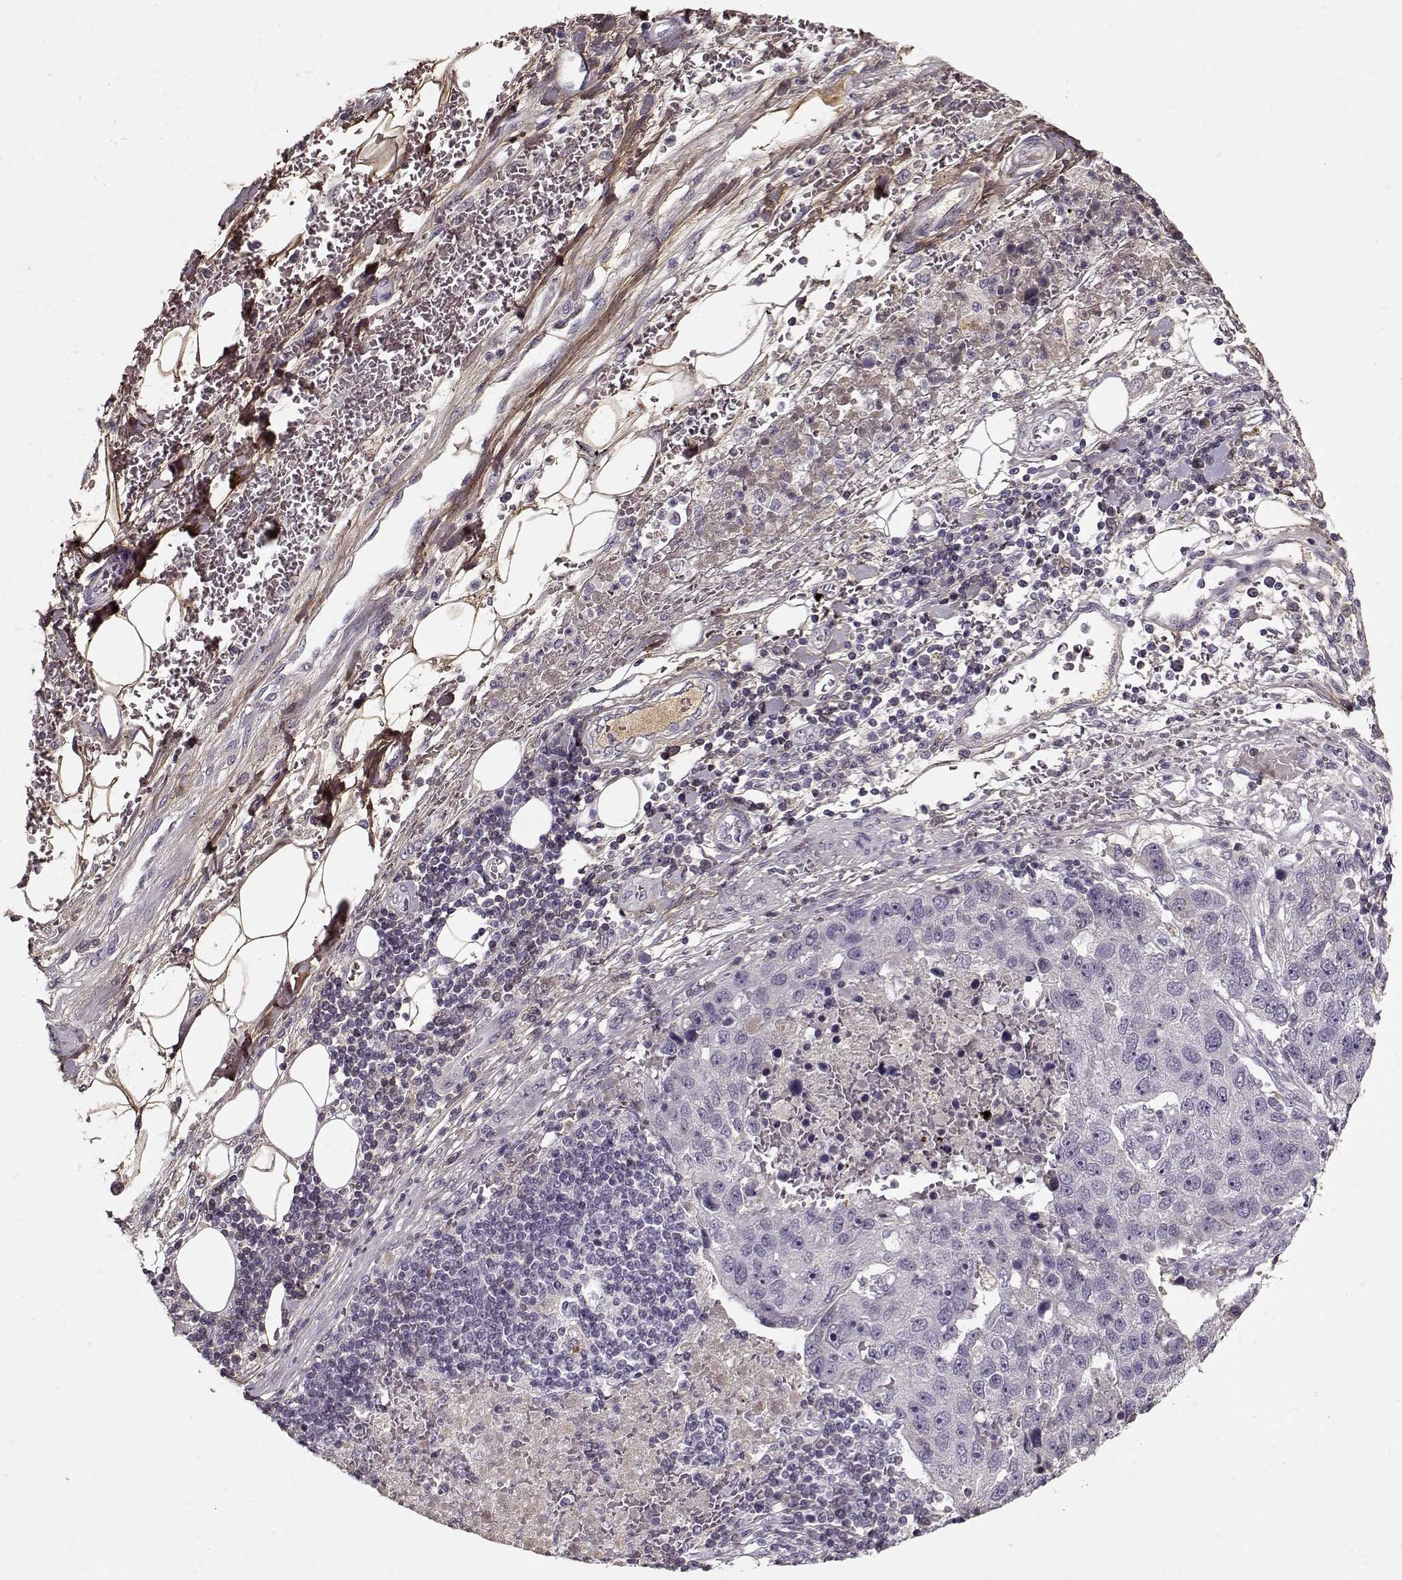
{"staining": {"intensity": "negative", "quantity": "none", "location": "none"}, "tissue": "pancreatic cancer", "cell_type": "Tumor cells", "image_type": "cancer", "snomed": [{"axis": "morphology", "description": "Adenocarcinoma, NOS"}, {"axis": "topography", "description": "Pancreas"}], "caption": "This is a photomicrograph of immunohistochemistry staining of pancreatic cancer (adenocarcinoma), which shows no staining in tumor cells.", "gene": "LUM", "patient": {"sex": "female", "age": 61}}